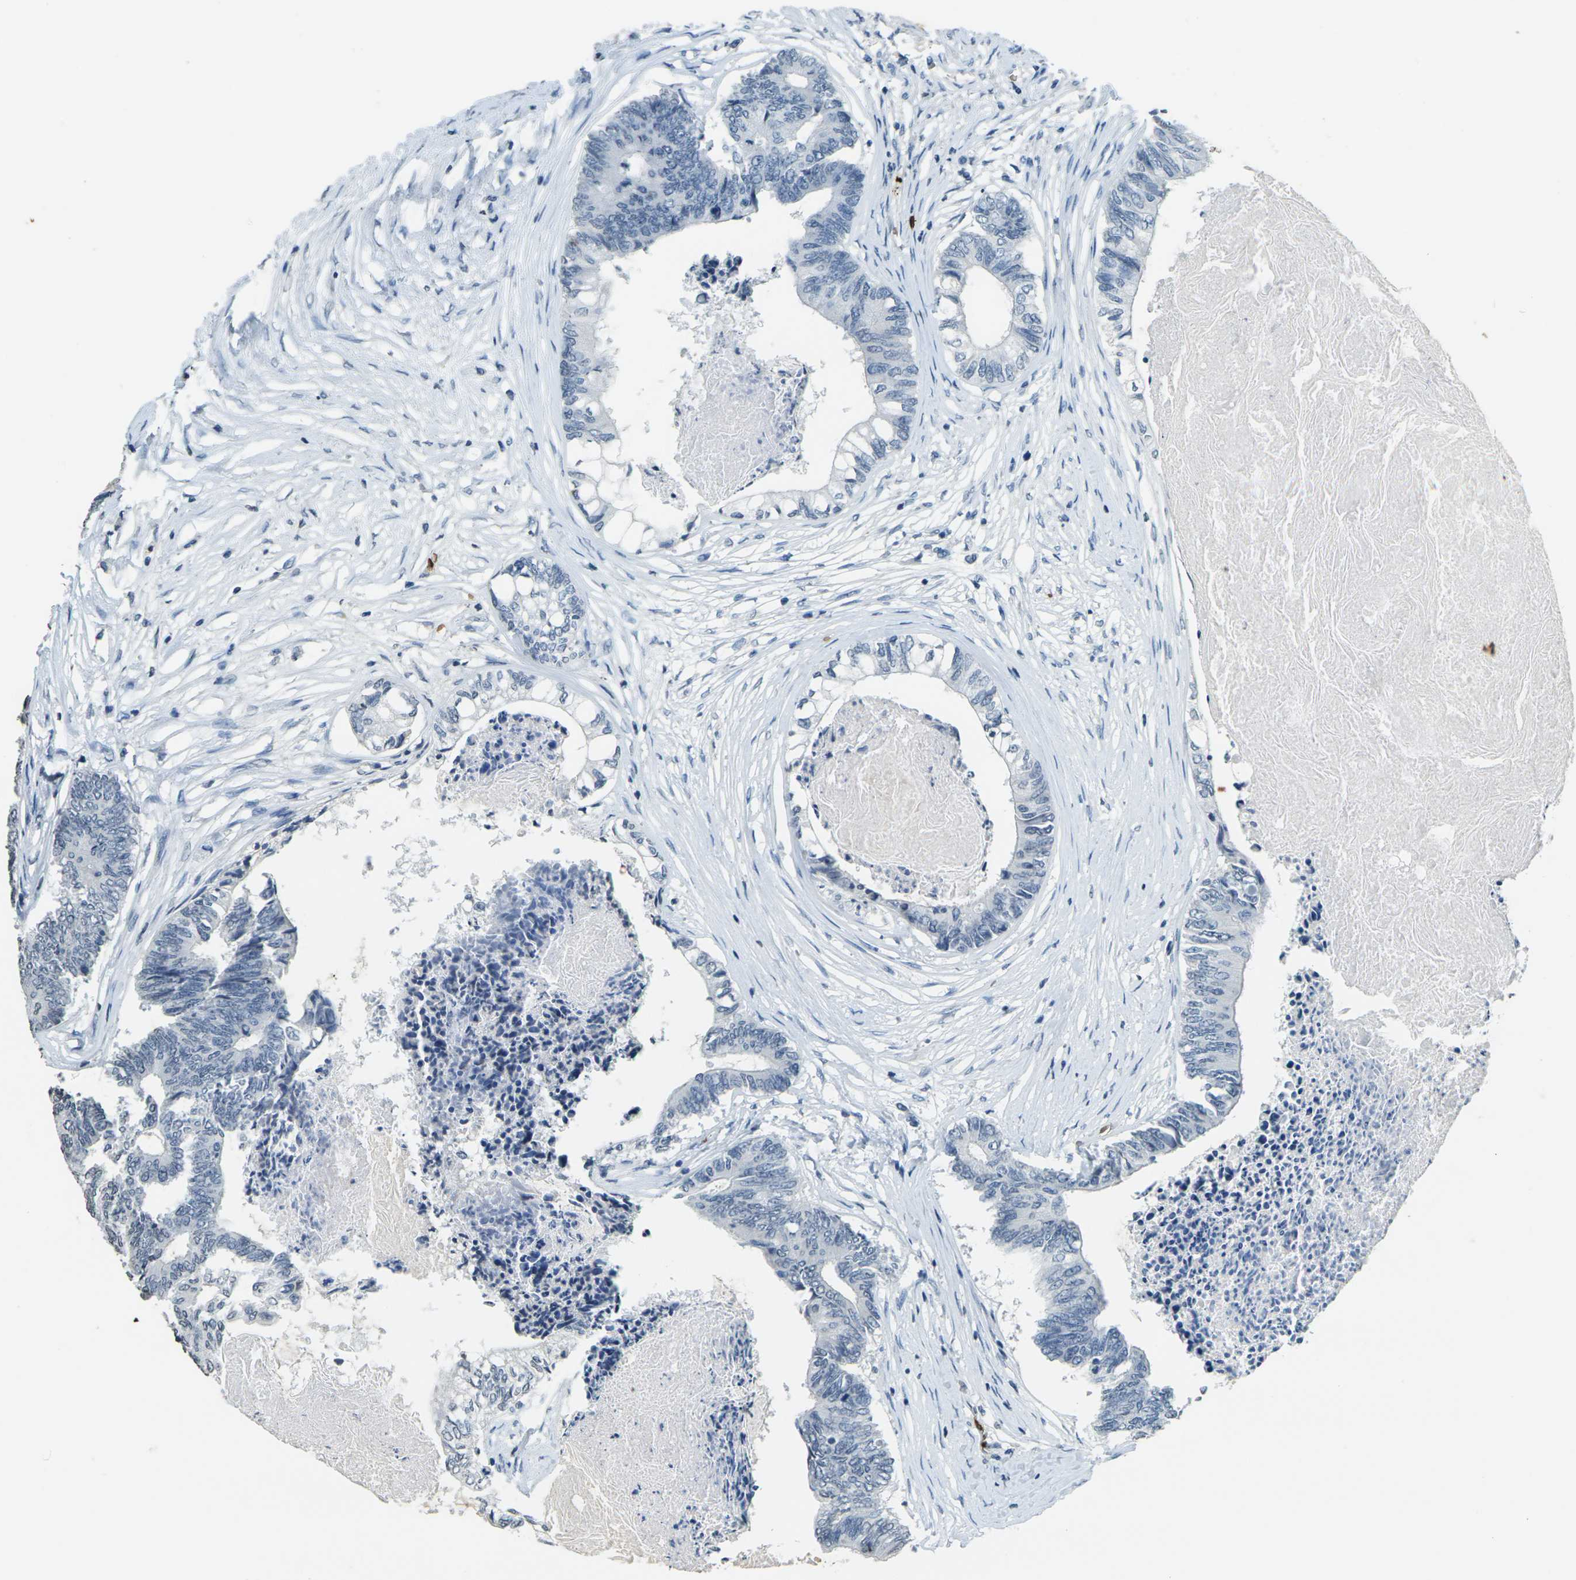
{"staining": {"intensity": "negative", "quantity": "none", "location": "none"}, "tissue": "colorectal cancer", "cell_type": "Tumor cells", "image_type": "cancer", "snomed": [{"axis": "morphology", "description": "Adenocarcinoma, NOS"}, {"axis": "topography", "description": "Rectum"}], "caption": "There is no significant expression in tumor cells of adenocarcinoma (colorectal).", "gene": "HBB", "patient": {"sex": "male", "age": 63}}